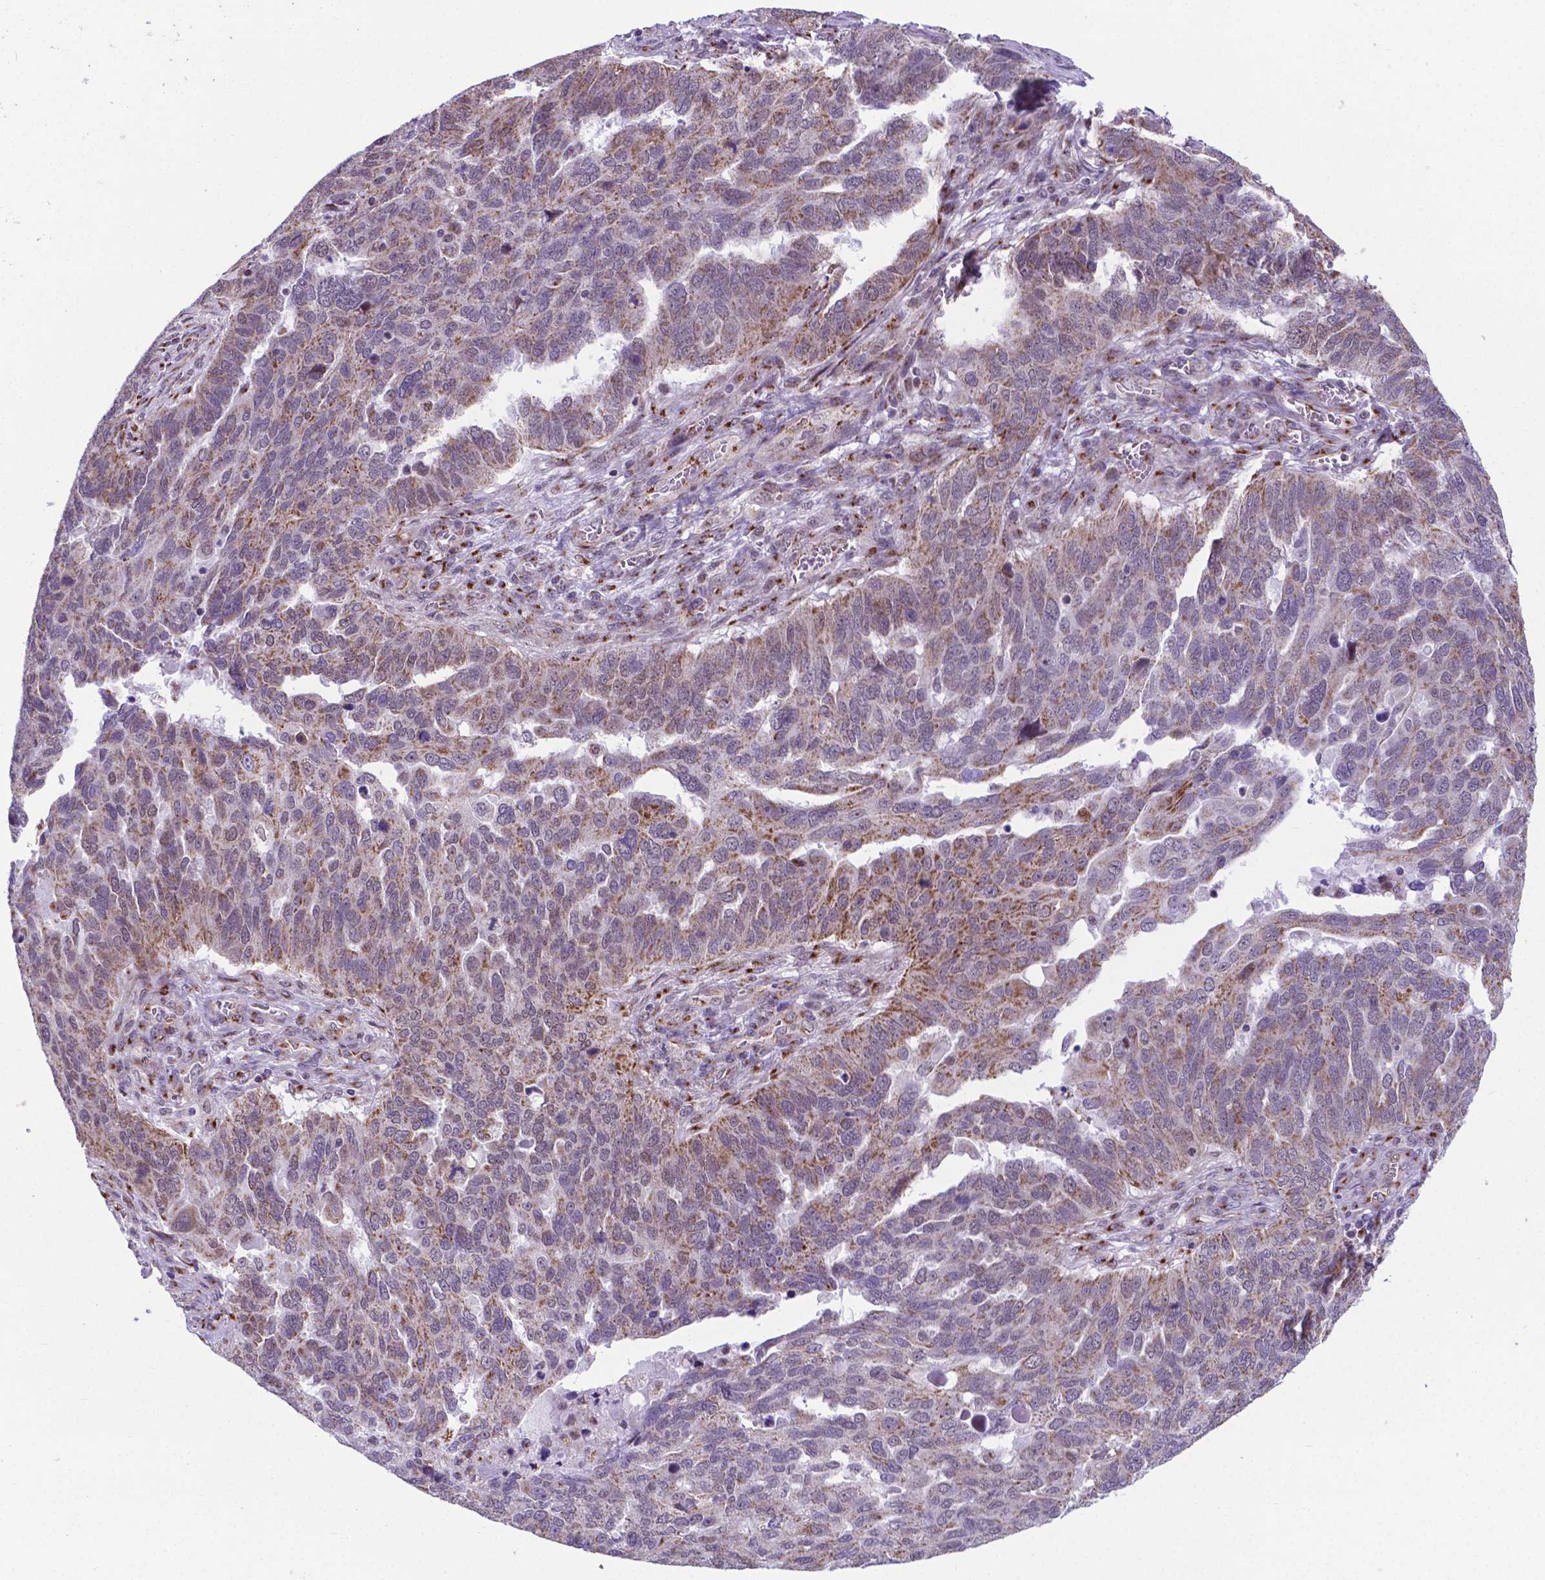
{"staining": {"intensity": "weak", "quantity": "25%-75%", "location": "cytoplasmic/membranous"}, "tissue": "ovarian cancer", "cell_type": "Tumor cells", "image_type": "cancer", "snomed": [{"axis": "morphology", "description": "Carcinoma, endometroid"}, {"axis": "topography", "description": "Soft tissue"}, {"axis": "topography", "description": "Ovary"}], "caption": "Endometroid carcinoma (ovarian) was stained to show a protein in brown. There is low levels of weak cytoplasmic/membranous expression in approximately 25%-75% of tumor cells.", "gene": "MRPL10", "patient": {"sex": "female", "age": 52}}